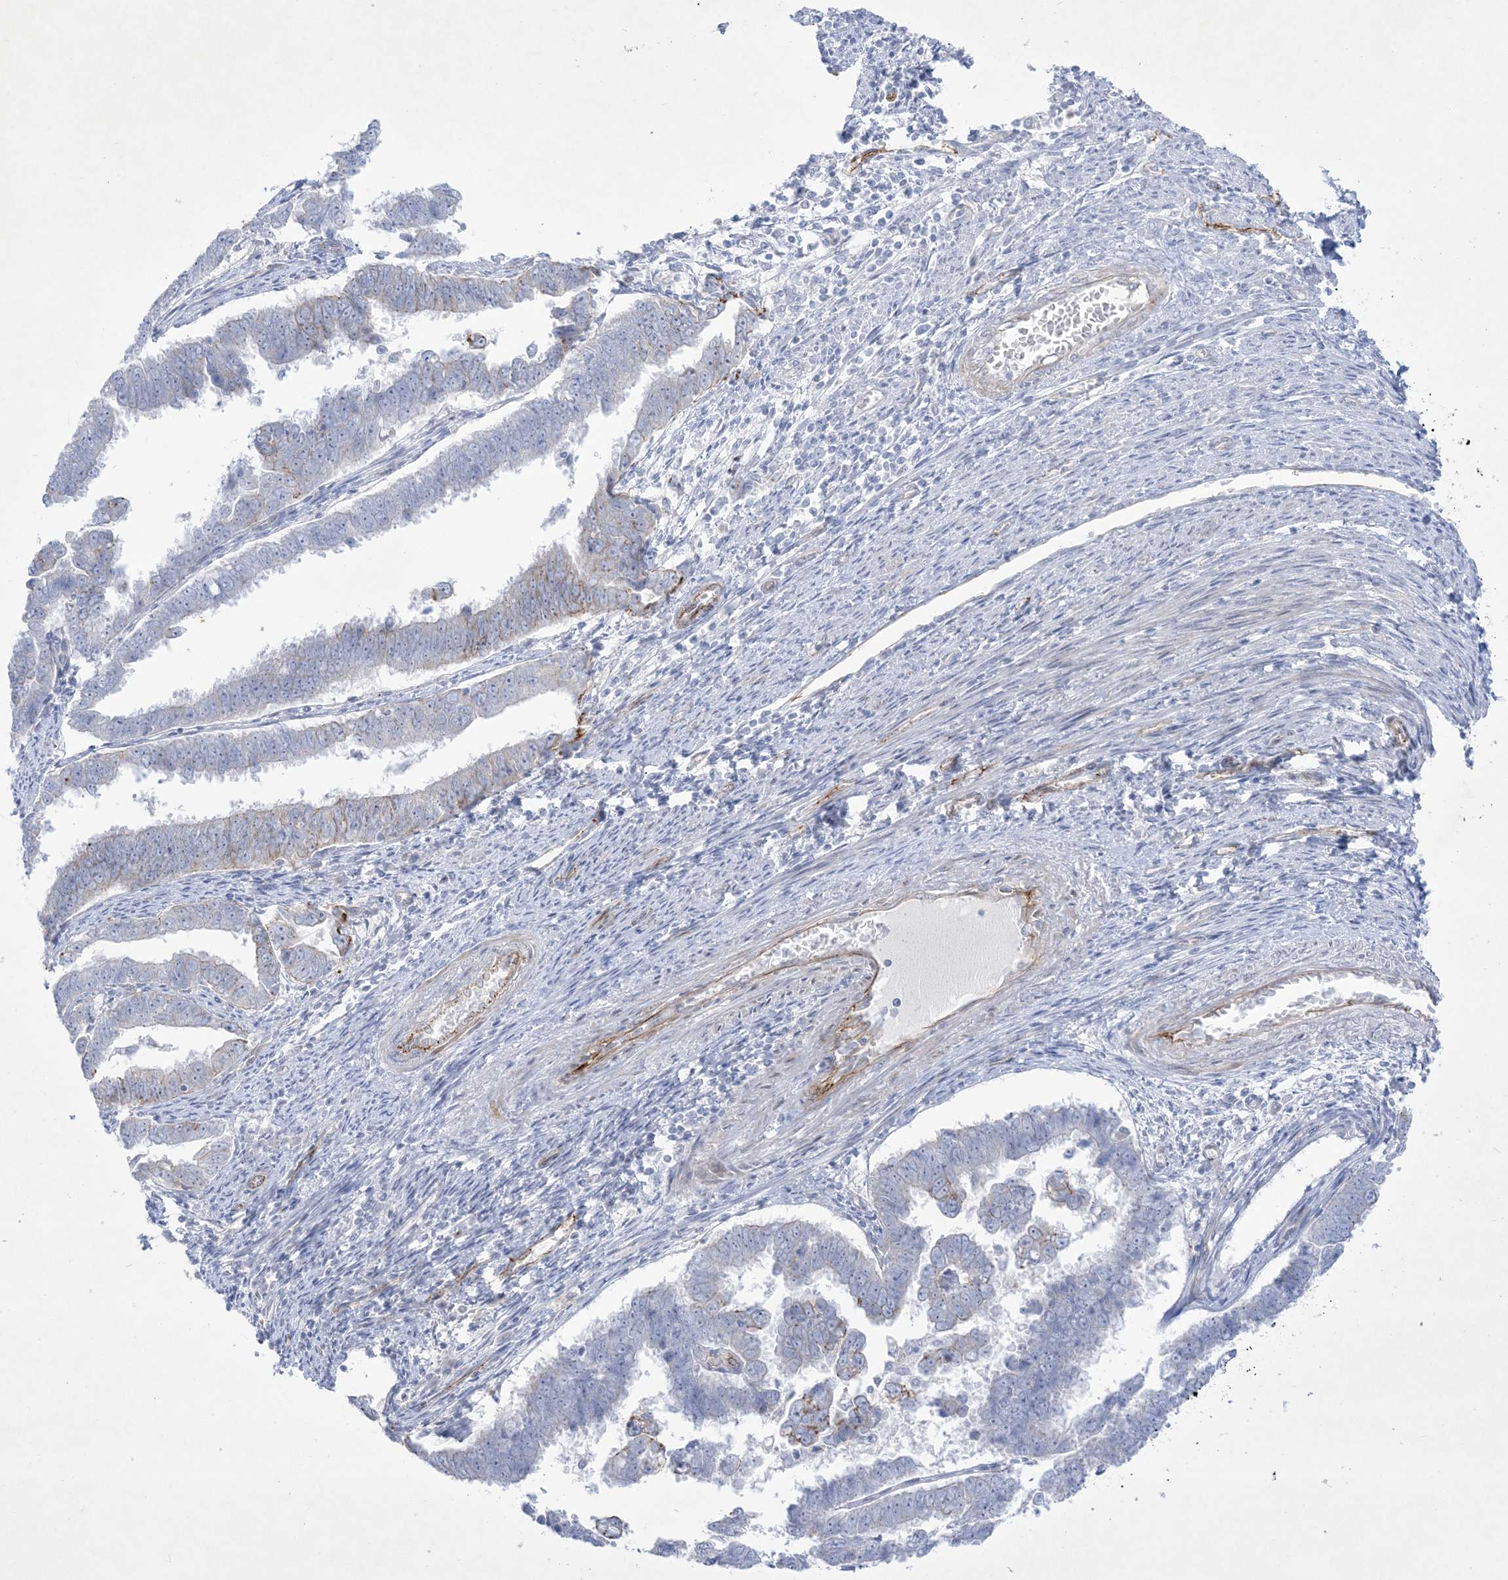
{"staining": {"intensity": "negative", "quantity": "none", "location": "none"}, "tissue": "endometrial cancer", "cell_type": "Tumor cells", "image_type": "cancer", "snomed": [{"axis": "morphology", "description": "Adenocarcinoma, NOS"}, {"axis": "topography", "description": "Endometrium"}], "caption": "Tumor cells show no significant positivity in endometrial adenocarcinoma.", "gene": "B3GNT7", "patient": {"sex": "female", "age": 75}}